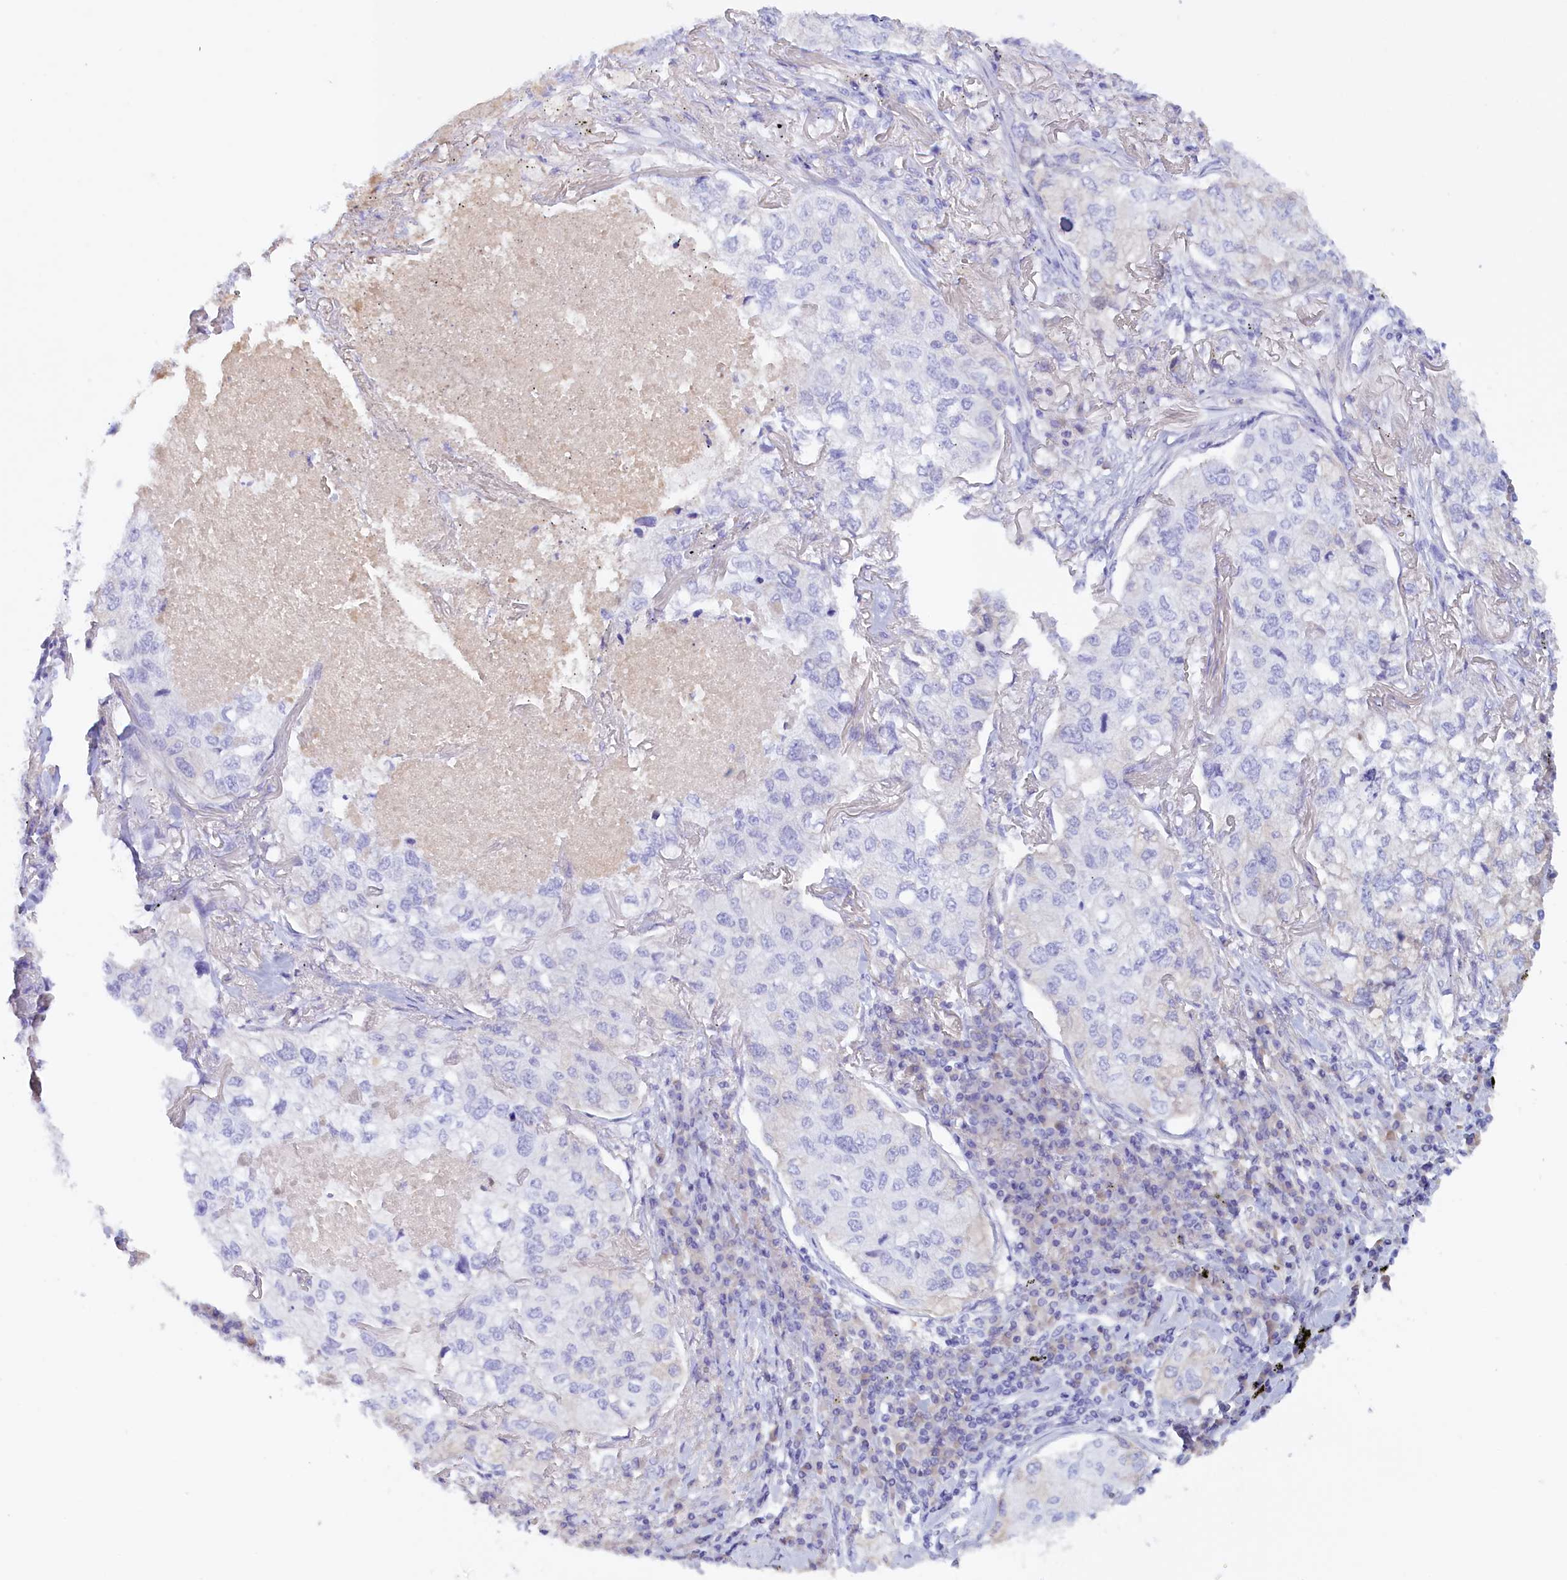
{"staining": {"intensity": "negative", "quantity": "none", "location": "none"}, "tissue": "lung cancer", "cell_type": "Tumor cells", "image_type": "cancer", "snomed": [{"axis": "morphology", "description": "Adenocarcinoma, NOS"}, {"axis": "topography", "description": "Lung"}], "caption": "Tumor cells are negative for protein expression in human adenocarcinoma (lung).", "gene": "PROK2", "patient": {"sex": "male", "age": 65}}